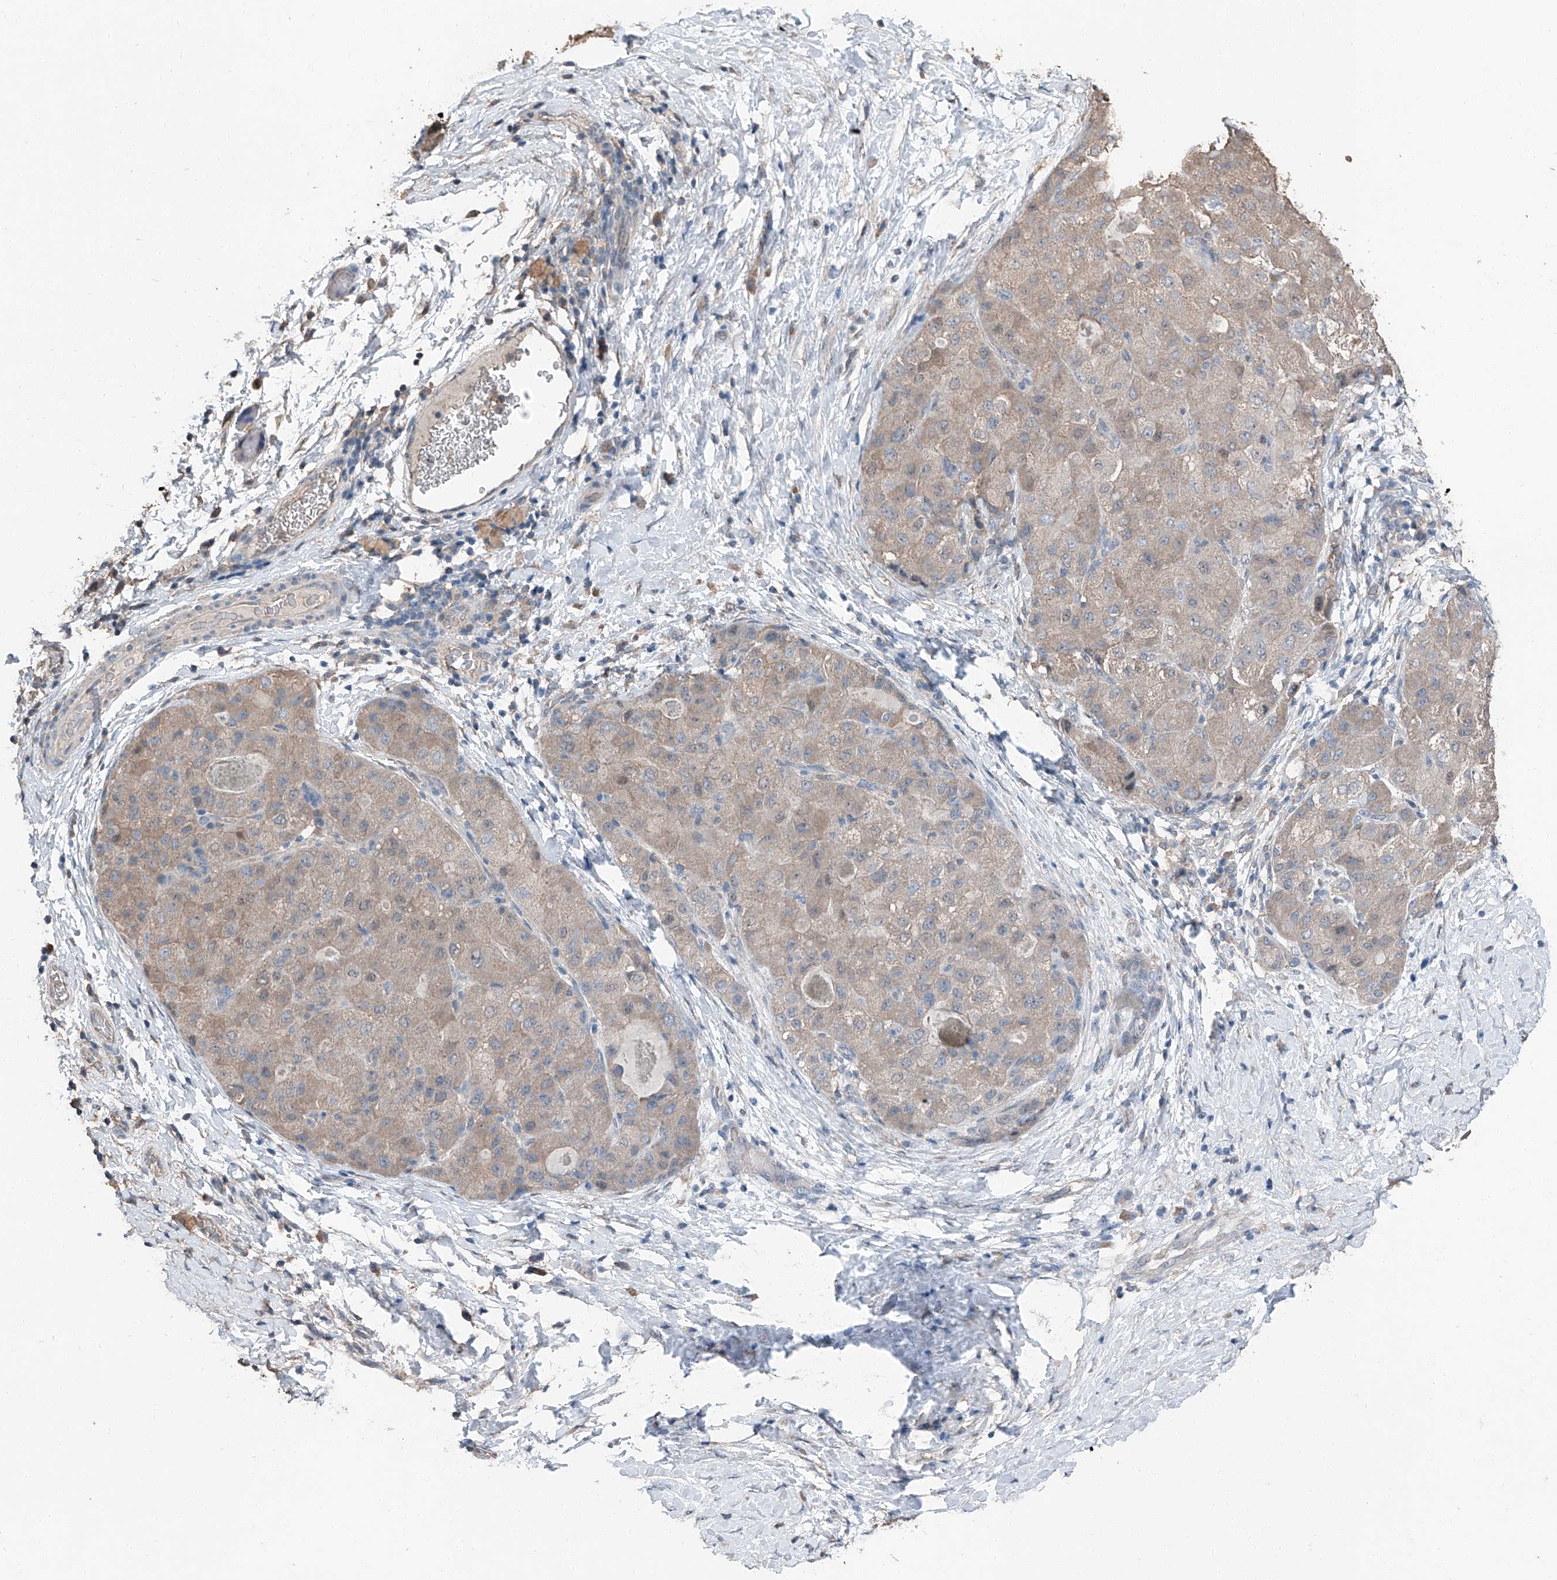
{"staining": {"intensity": "weak", "quantity": ">75%", "location": "cytoplasmic/membranous"}, "tissue": "liver cancer", "cell_type": "Tumor cells", "image_type": "cancer", "snomed": [{"axis": "morphology", "description": "Carcinoma, Hepatocellular, NOS"}, {"axis": "topography", "description": "Liver"}], "caption": "About >75% of tumor cells in liver cancer (hepatocellular carcinoma) display weak cytoplasmic/membranous protein staining as visualized by brown immunohistochemical staining.", "gene": "MAMLD1", "patient": {"sex": "male", "age": 80}}